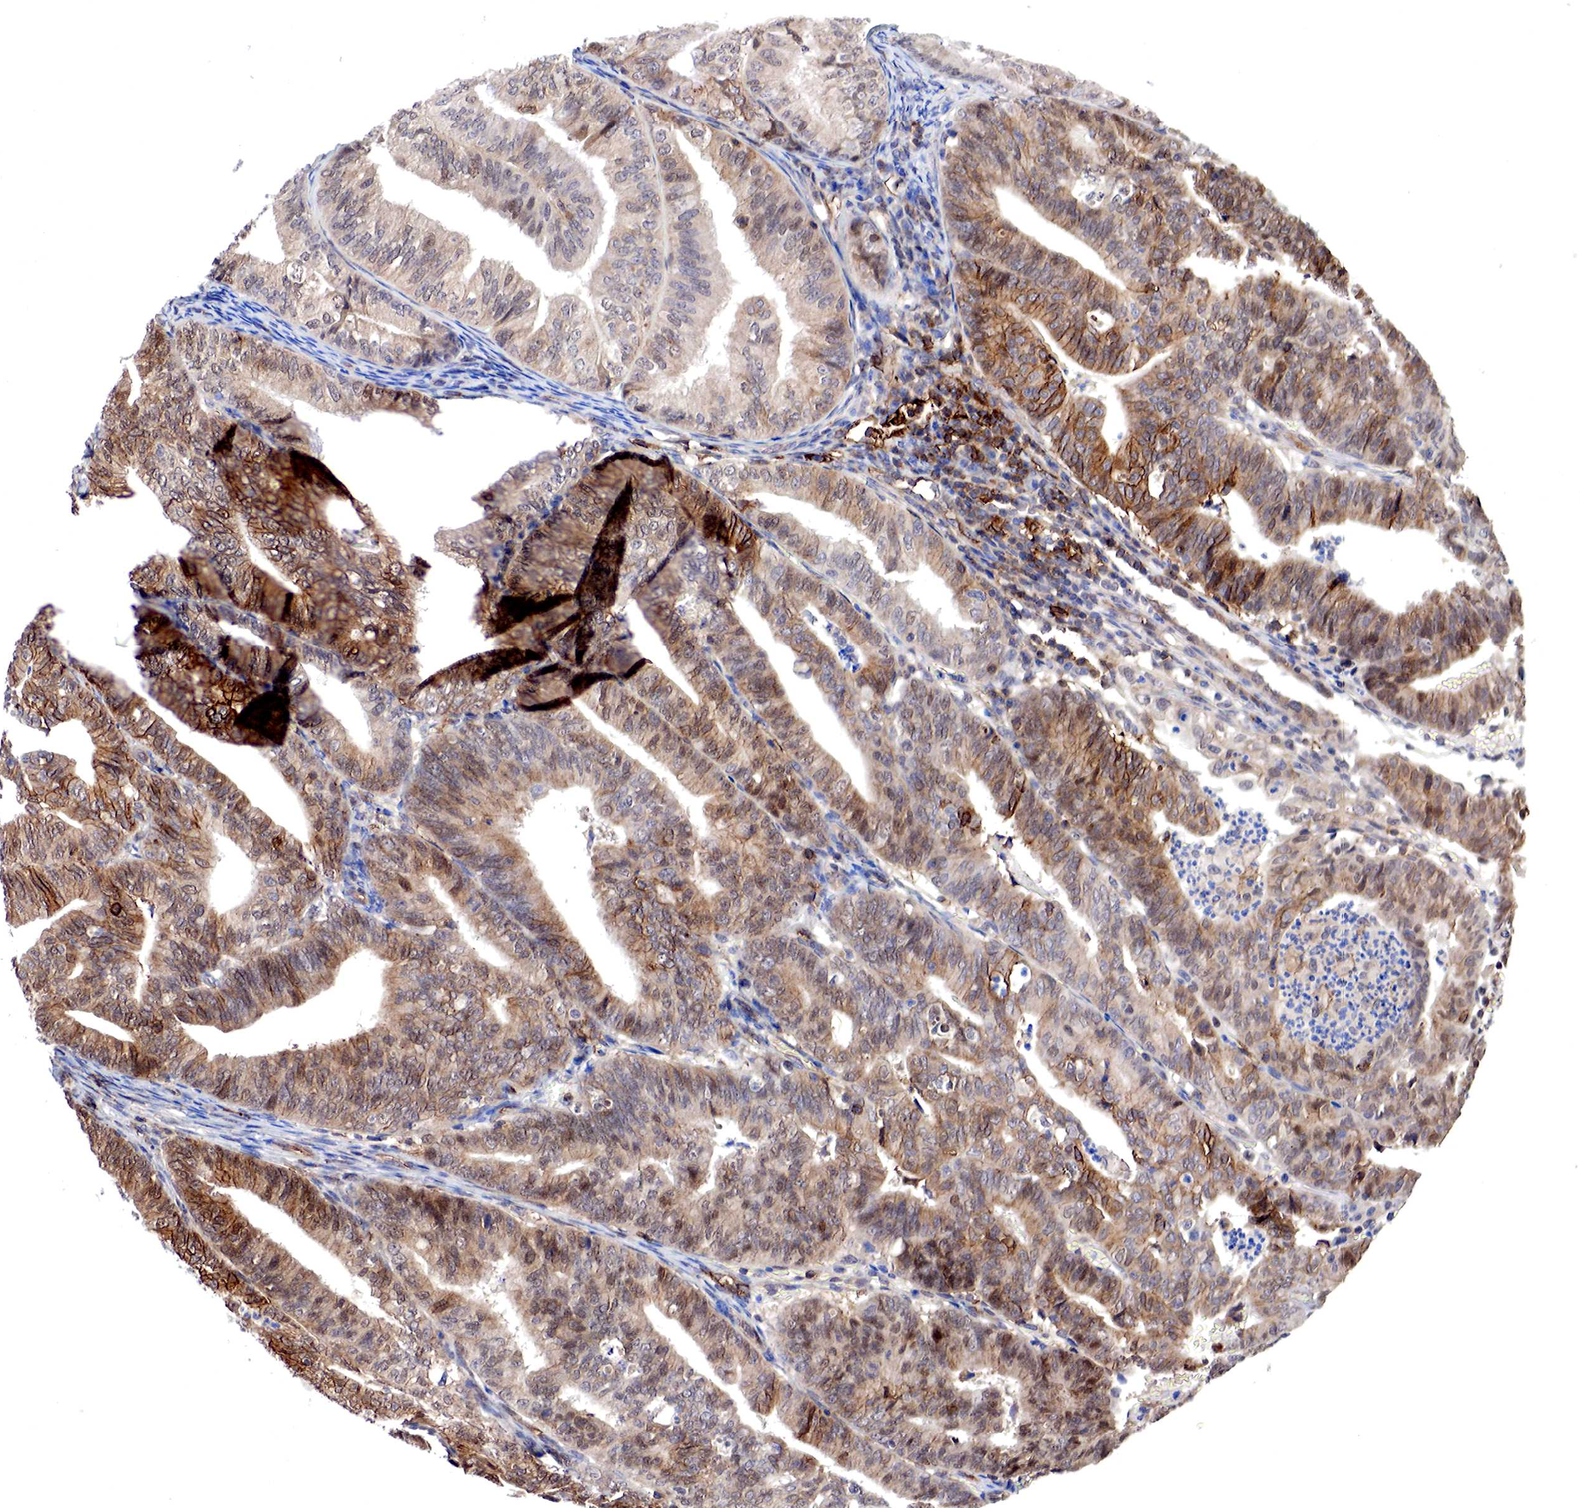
{"staining": {"intensity": "moderate", "quantity": ">75%", "location": "cytoplasmic/membranous,nuclear"}, "tissue": "endometrial cancer", "cell_type": "Tumor cells", "image_type": "cancer", "snomed": [{"axis": "morphology", "description": "Adenocarcinoma, NOS"}, {"axis": "topography", "description": "Endometrium"}], "caption": "This histopathology image demonstrates endometrial cancer stained with immunohistochemistry to label a protein in brown. The cytoplasmic/membranous and nuclear of tumor cells show moderate positivity for the protein. Nuclei are counter-stained blue.", "gene": "PABIR2", "patient": {"sex": "female", "age": 66}}